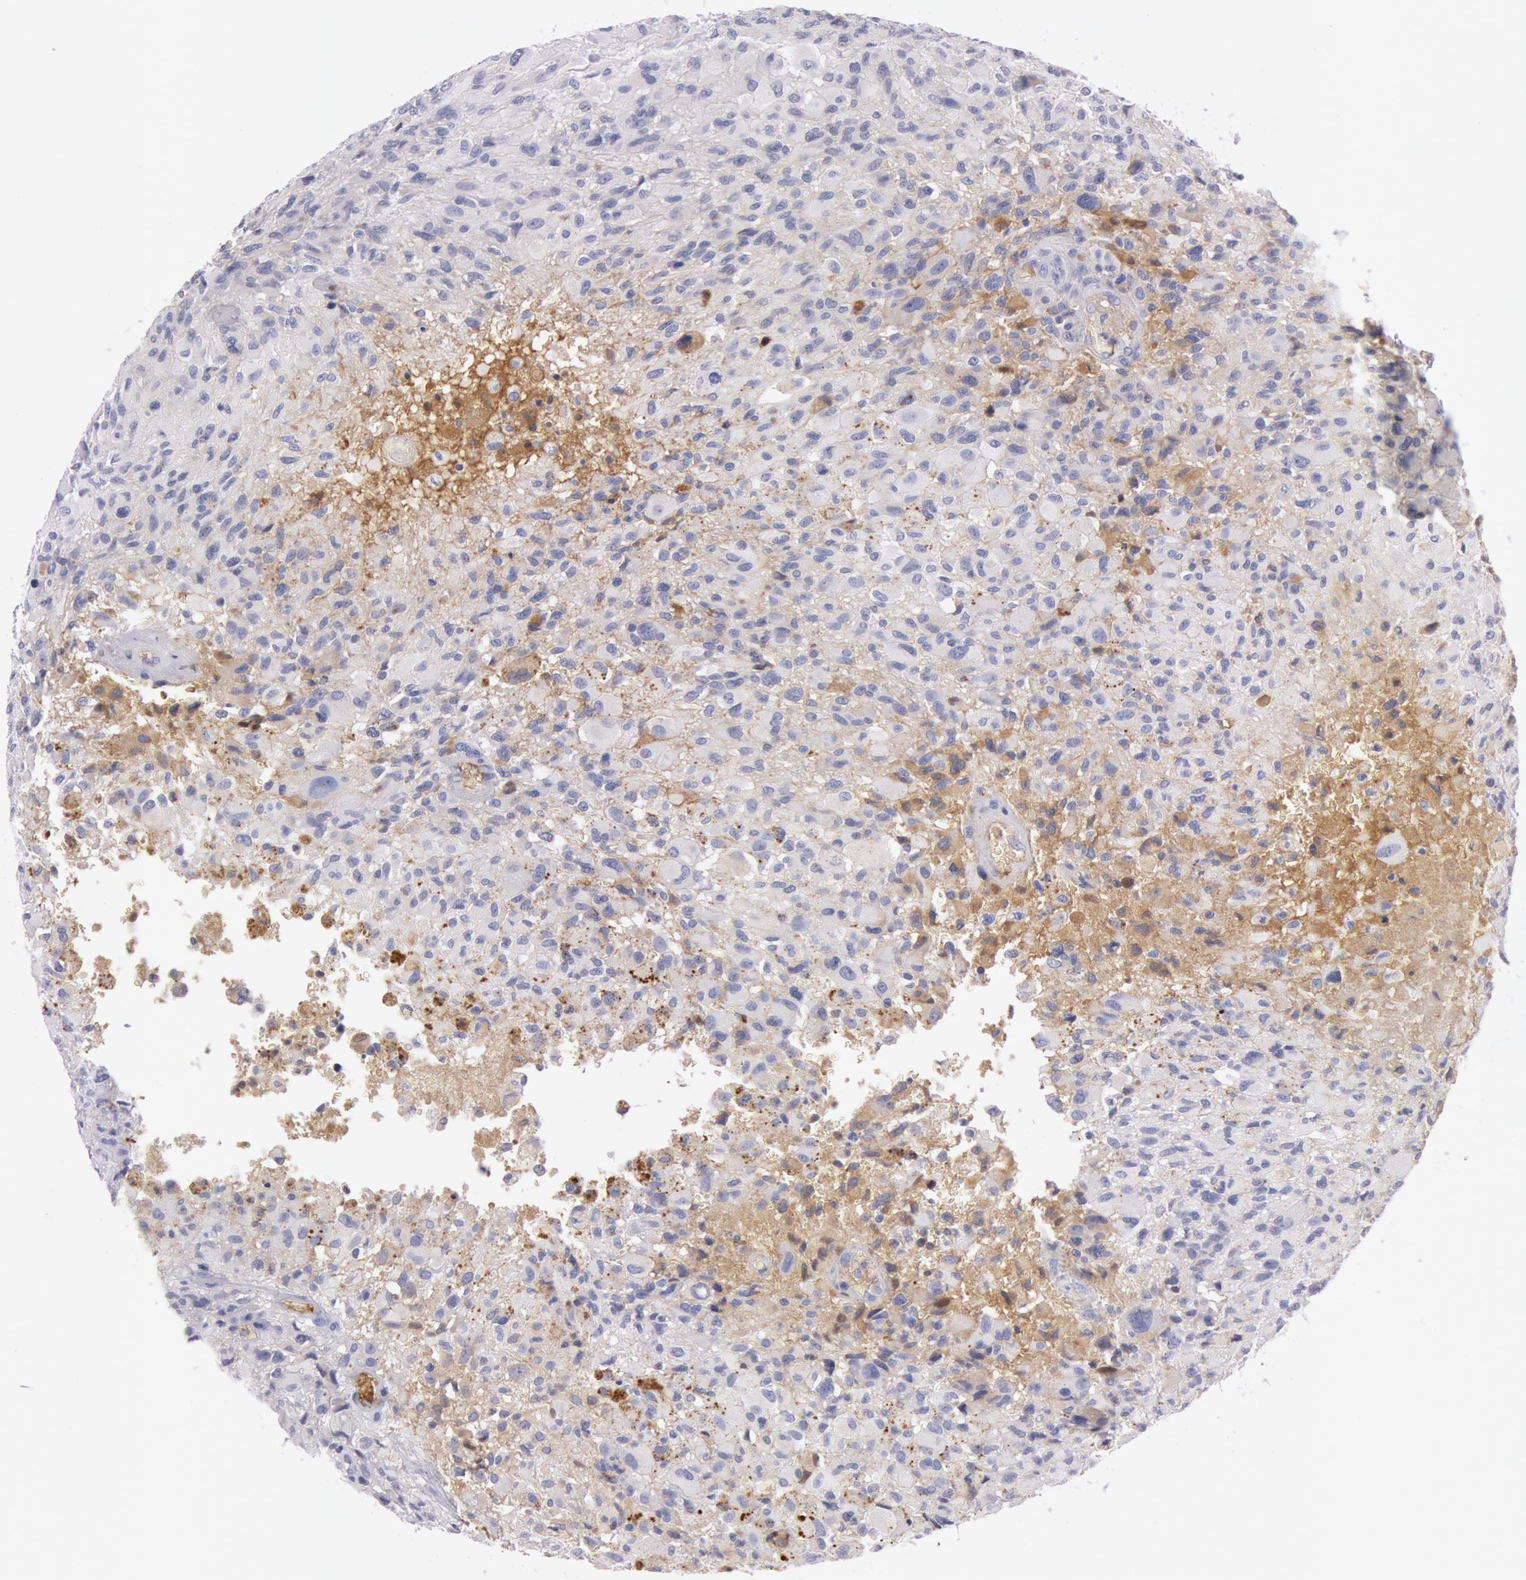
{"staining": {"intensity": "negative", "quantity": "none", "location": "none"}, "tissue": "glioma", "cell_type": "Tumor cells", "image_type": "cancer", "snomed": [{"axis": "morphology", "description": "Glioma, malignant, High grade"}, {"axis": "topography", "description": "Brain"}], "caption": "Immunohistochemistry of glioma exhibits no staining in tumor cells.", "gene": "IGHA1", "patient": {"sex": "male", "age": 69}}